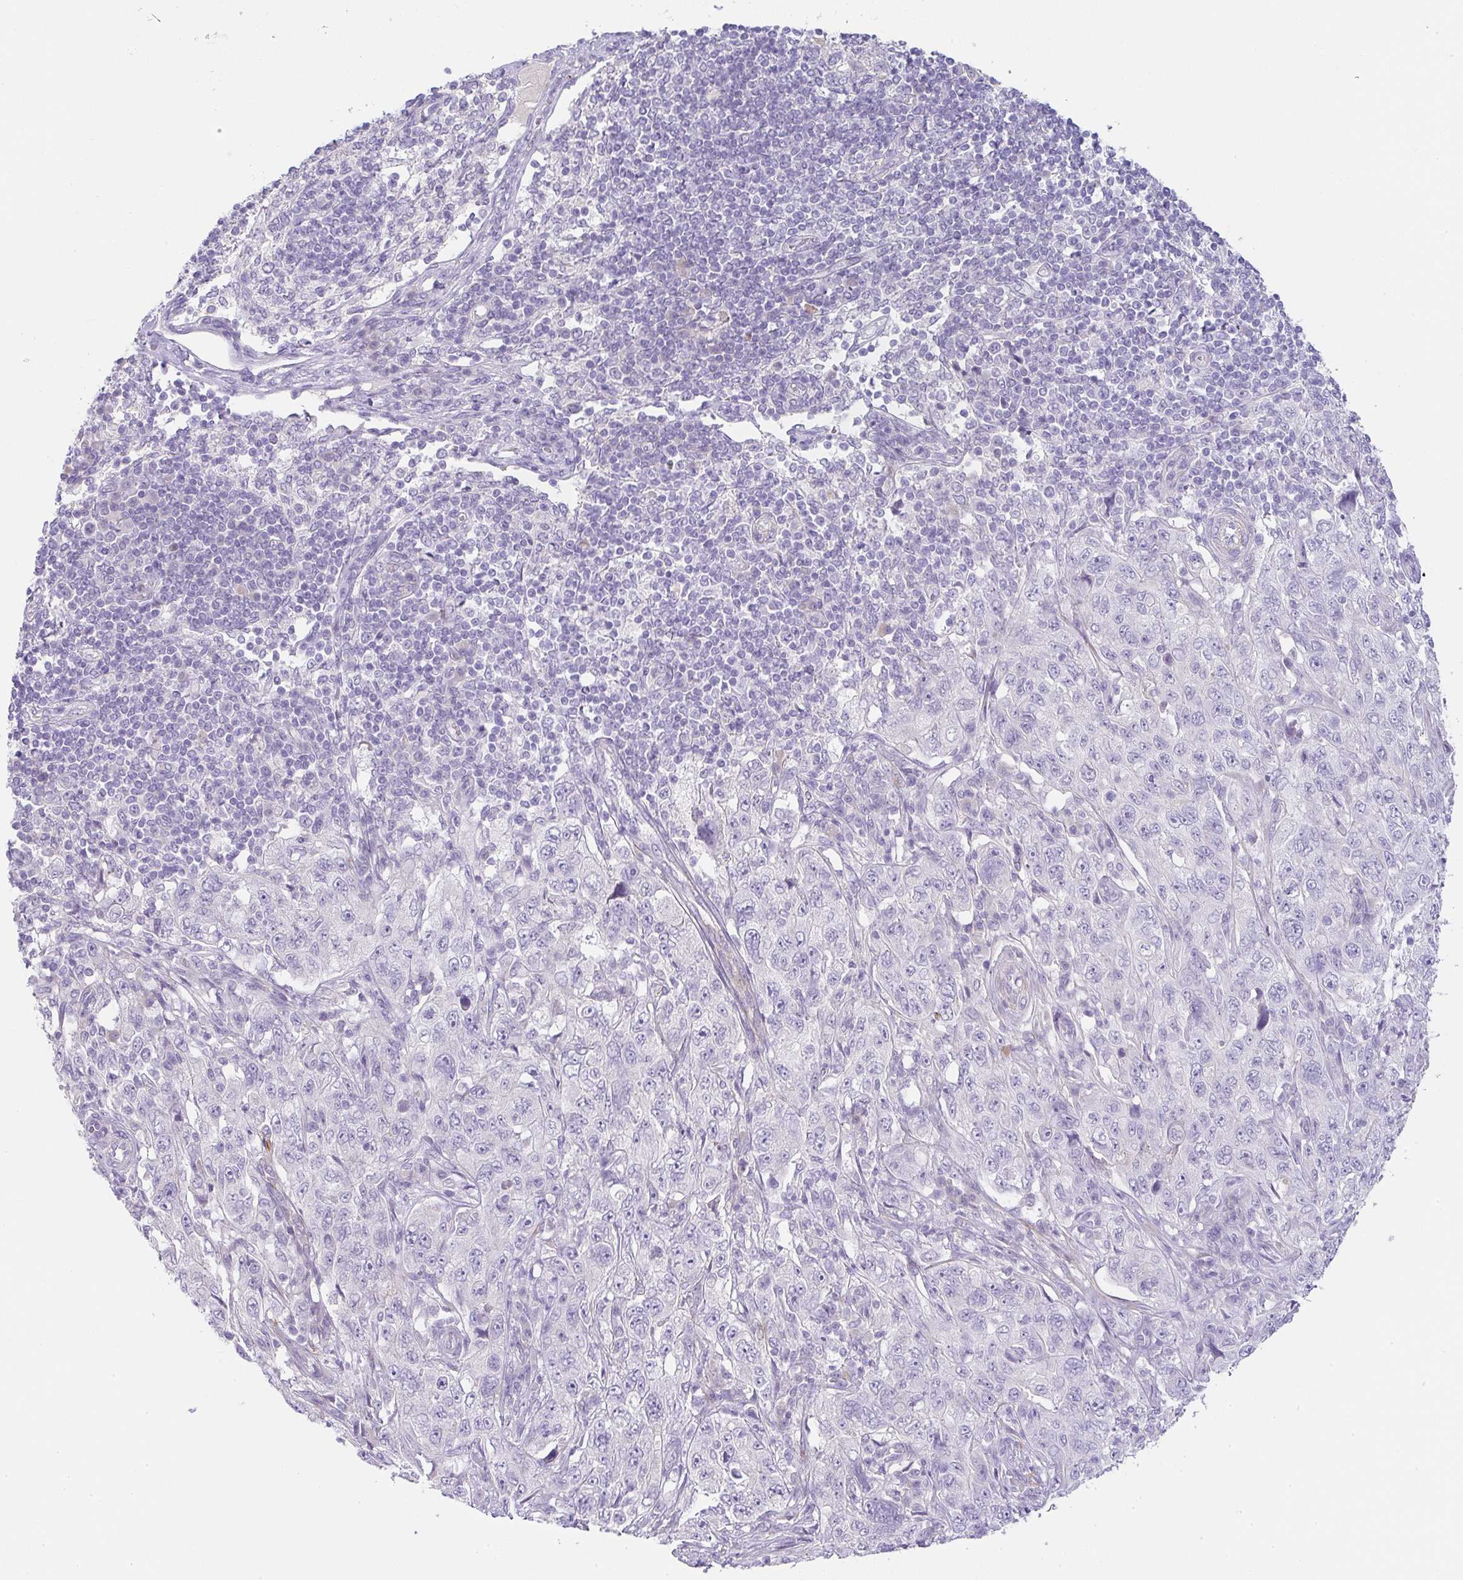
{"staining": {"intensity": "negative", "quantity": "none", "location": "none"}, "tissue": "pancreatic cancer", "cell_type": "Tumor cells", "image_type": "cancer", "snomed": [{"axis": "morphology", "description": "Adenocarcinoma, NOS"}, {"axis": "topography", "description": "Pancreas"}], "caption": "A micrograph of human pancreatic cancer (adenocarcinoma) is negative for staining in tumor cells.", "gene": "LPAR4", "patient": {"sex": "male", "age": 68}}